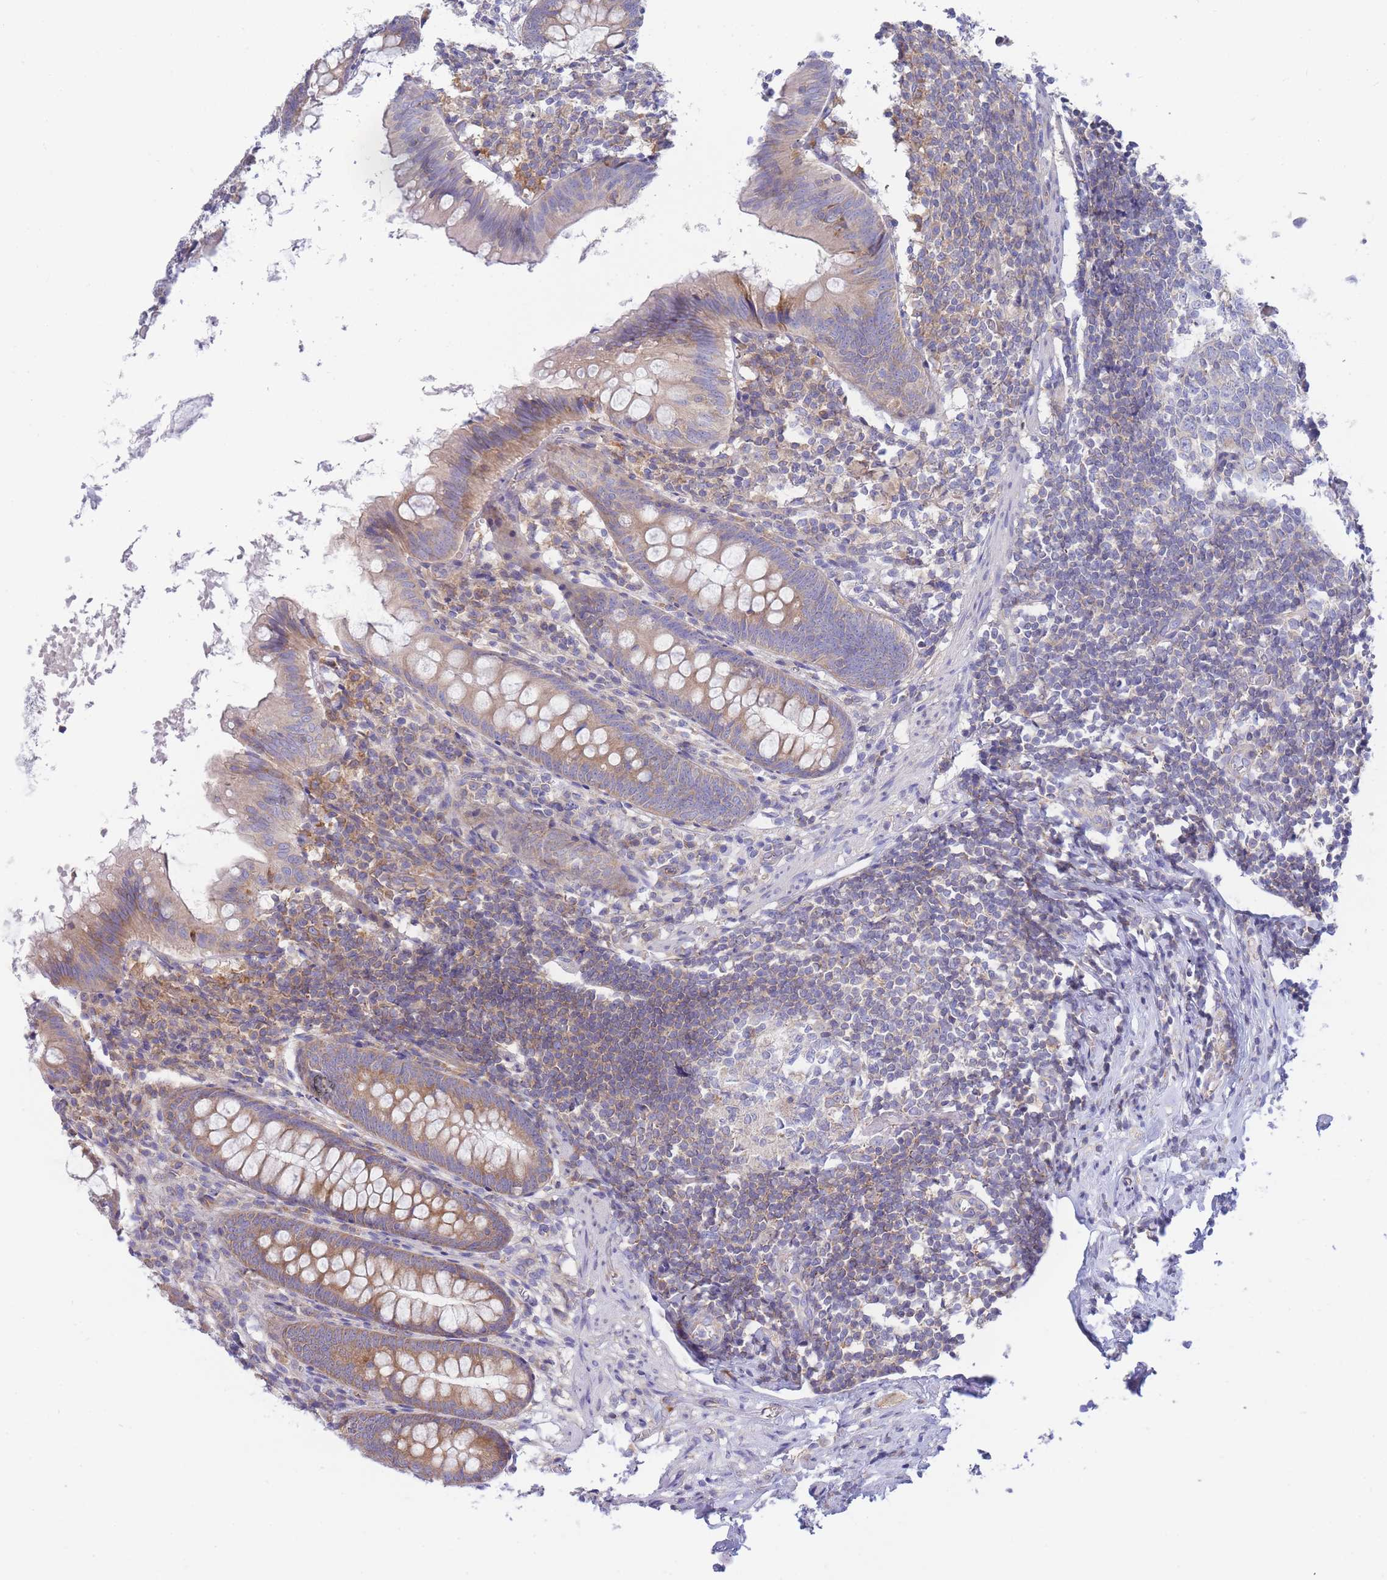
{"staining": {"intensity": "moderate", "quantity": ">75%", "location": "cytoplasmic/membranous"}, "tissue": "appendix", "cell_type": "Glandular cells", "image_type": "normal", "snomed": [{"axis": "morphology", "description": "Normal tissue, NOS"}, {"axis": "topography", "description": "Appendix"}], "caption": "Glandular cells exhibit medium levels of moderate cytoplasmic/membranous positivity in about >75% of cells in normal human appendix.", "gene": "SH2B2", "patient": {"sex": "female", "age": 51}}